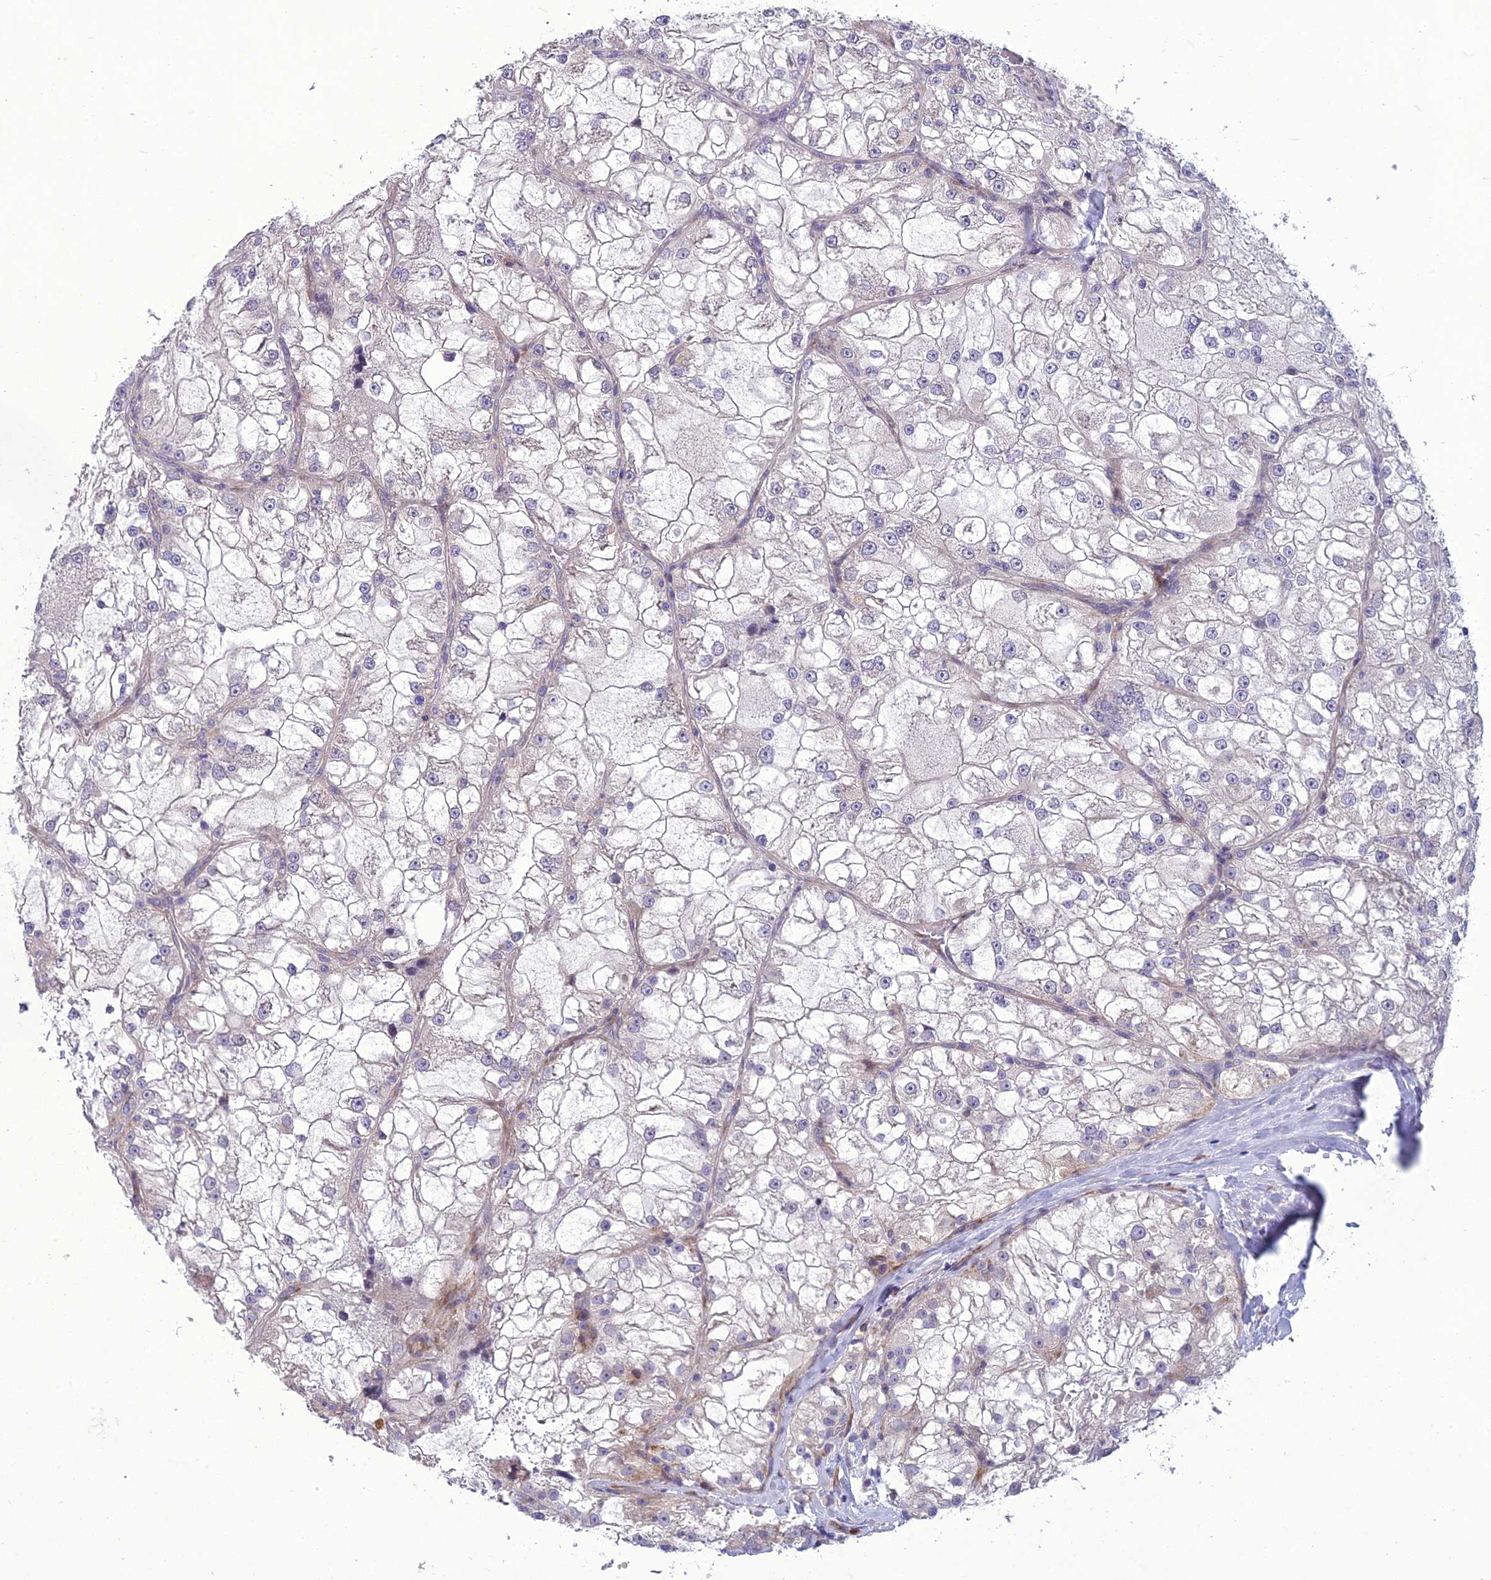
{"staining": {"intensity": "negative", "quantity": "none", "location": "none"}, "tissue": "renal cancer", "cell_type": "Tumor cells", "image_type": "cancer", "snomed": [{"axis": "morphology", "description": "Adenocarcinoma, NOS"}, {"axis": "topography", "description": "Kidney"}], "caption": "This is an IHC micrograph of human adenocarcinoma (renal). There is no staining in tumor cells.", "gene": "ADIPOR2", "patient": {"sex": "female", "age": 72}}